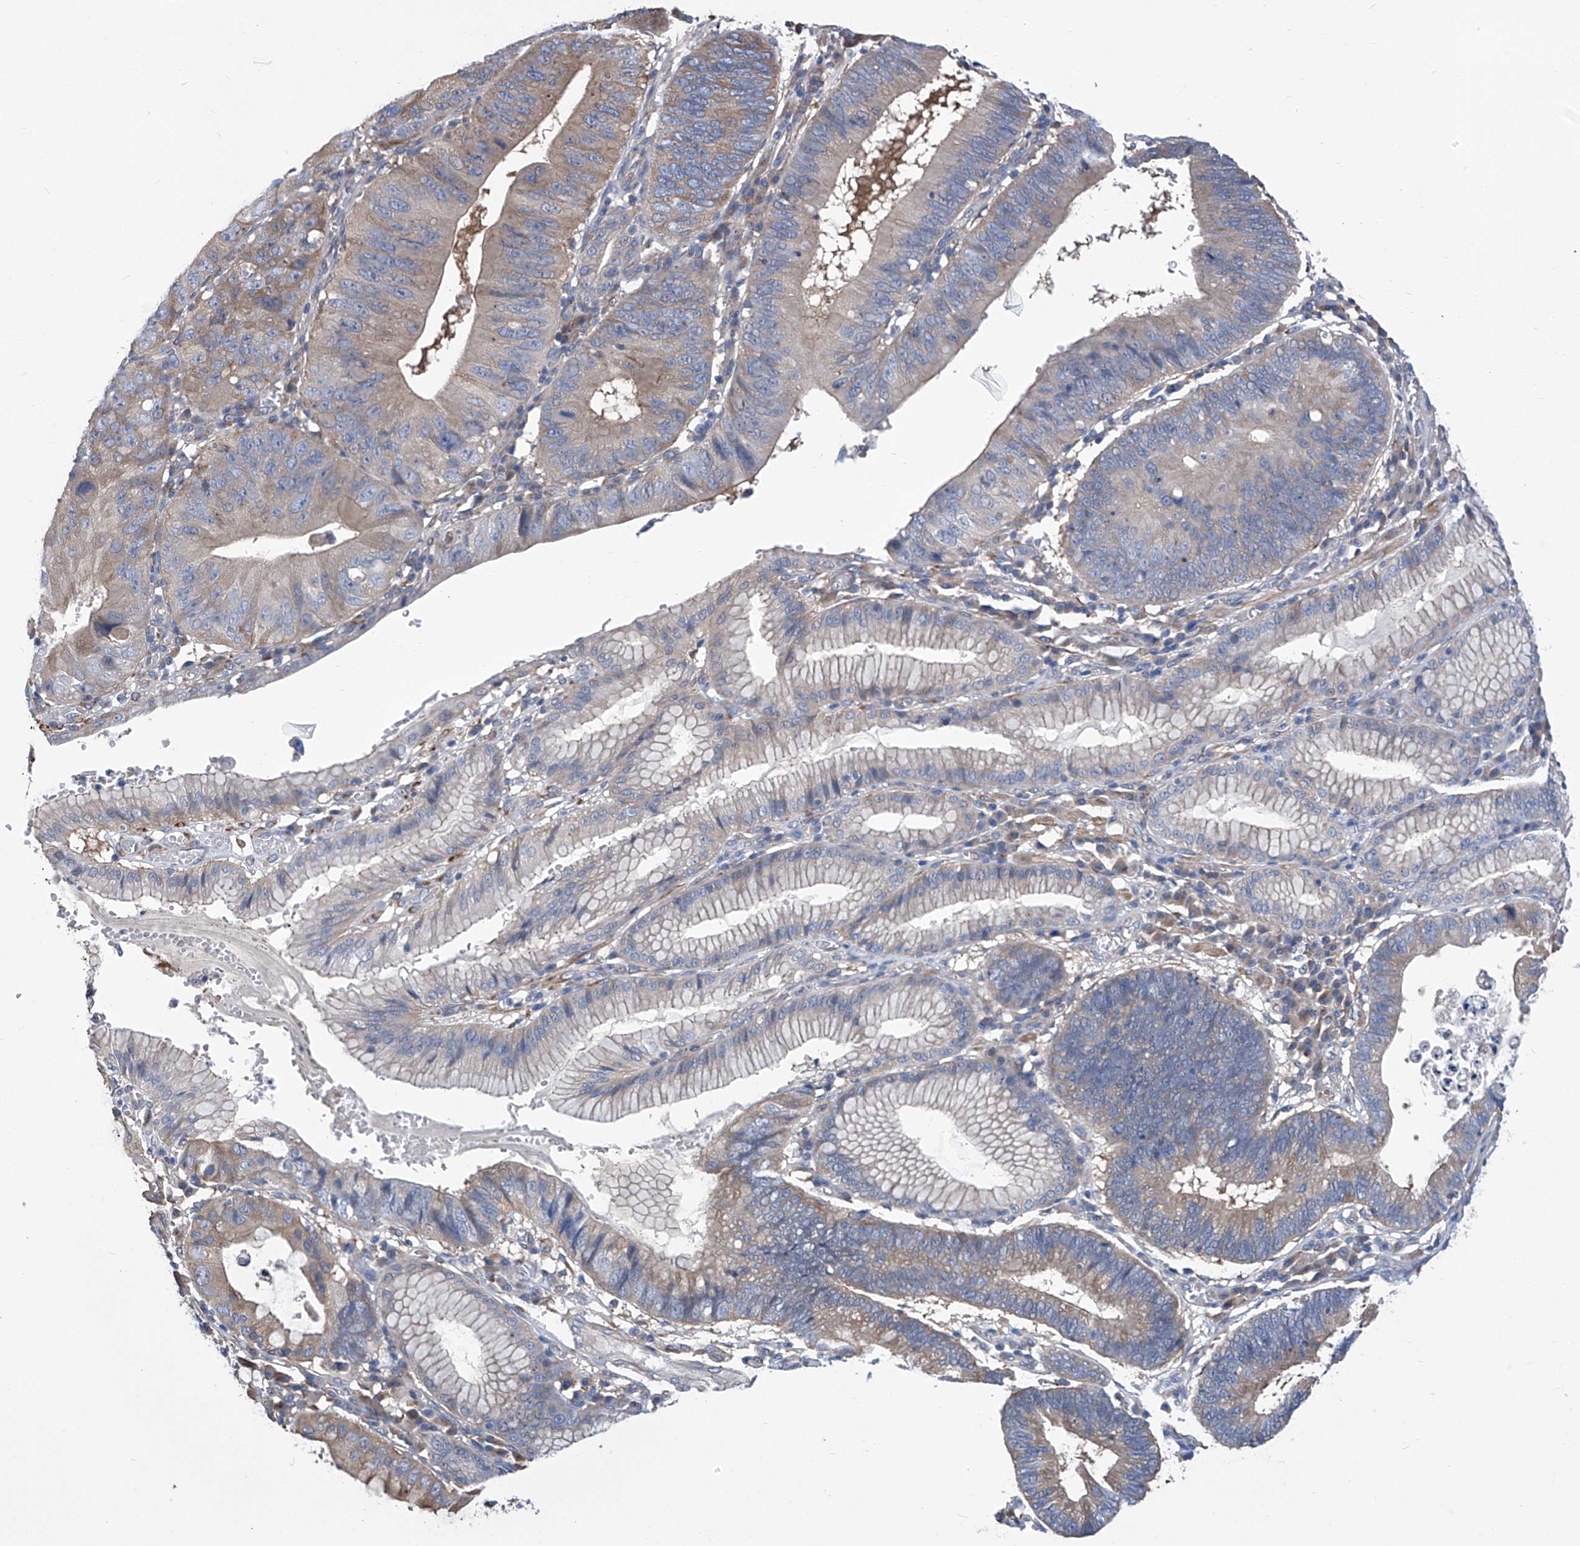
{"staining": {"intensity": "weak", "quantity": "25%-75%", "location": "cytoplasmic/membranous"}, "tissue": "stomach cancer", "cell_type": "Tumor cells", "image_type": "cancer", "snomed": [{"axis": "morphology", "description": "Adenocarcinoma, NOS"}, {"axis": "topography", "description": "Stomach"}], "caption": "This image demonstrates immunohistochemistry (IHC) staining of human adenocarcinoma (stomach), with low weak cytoplasmic/membranous positivity in about 25%-75% of tumor cells.", "gene": "SMS", "patient": {"sex": "male", "age": 59}}